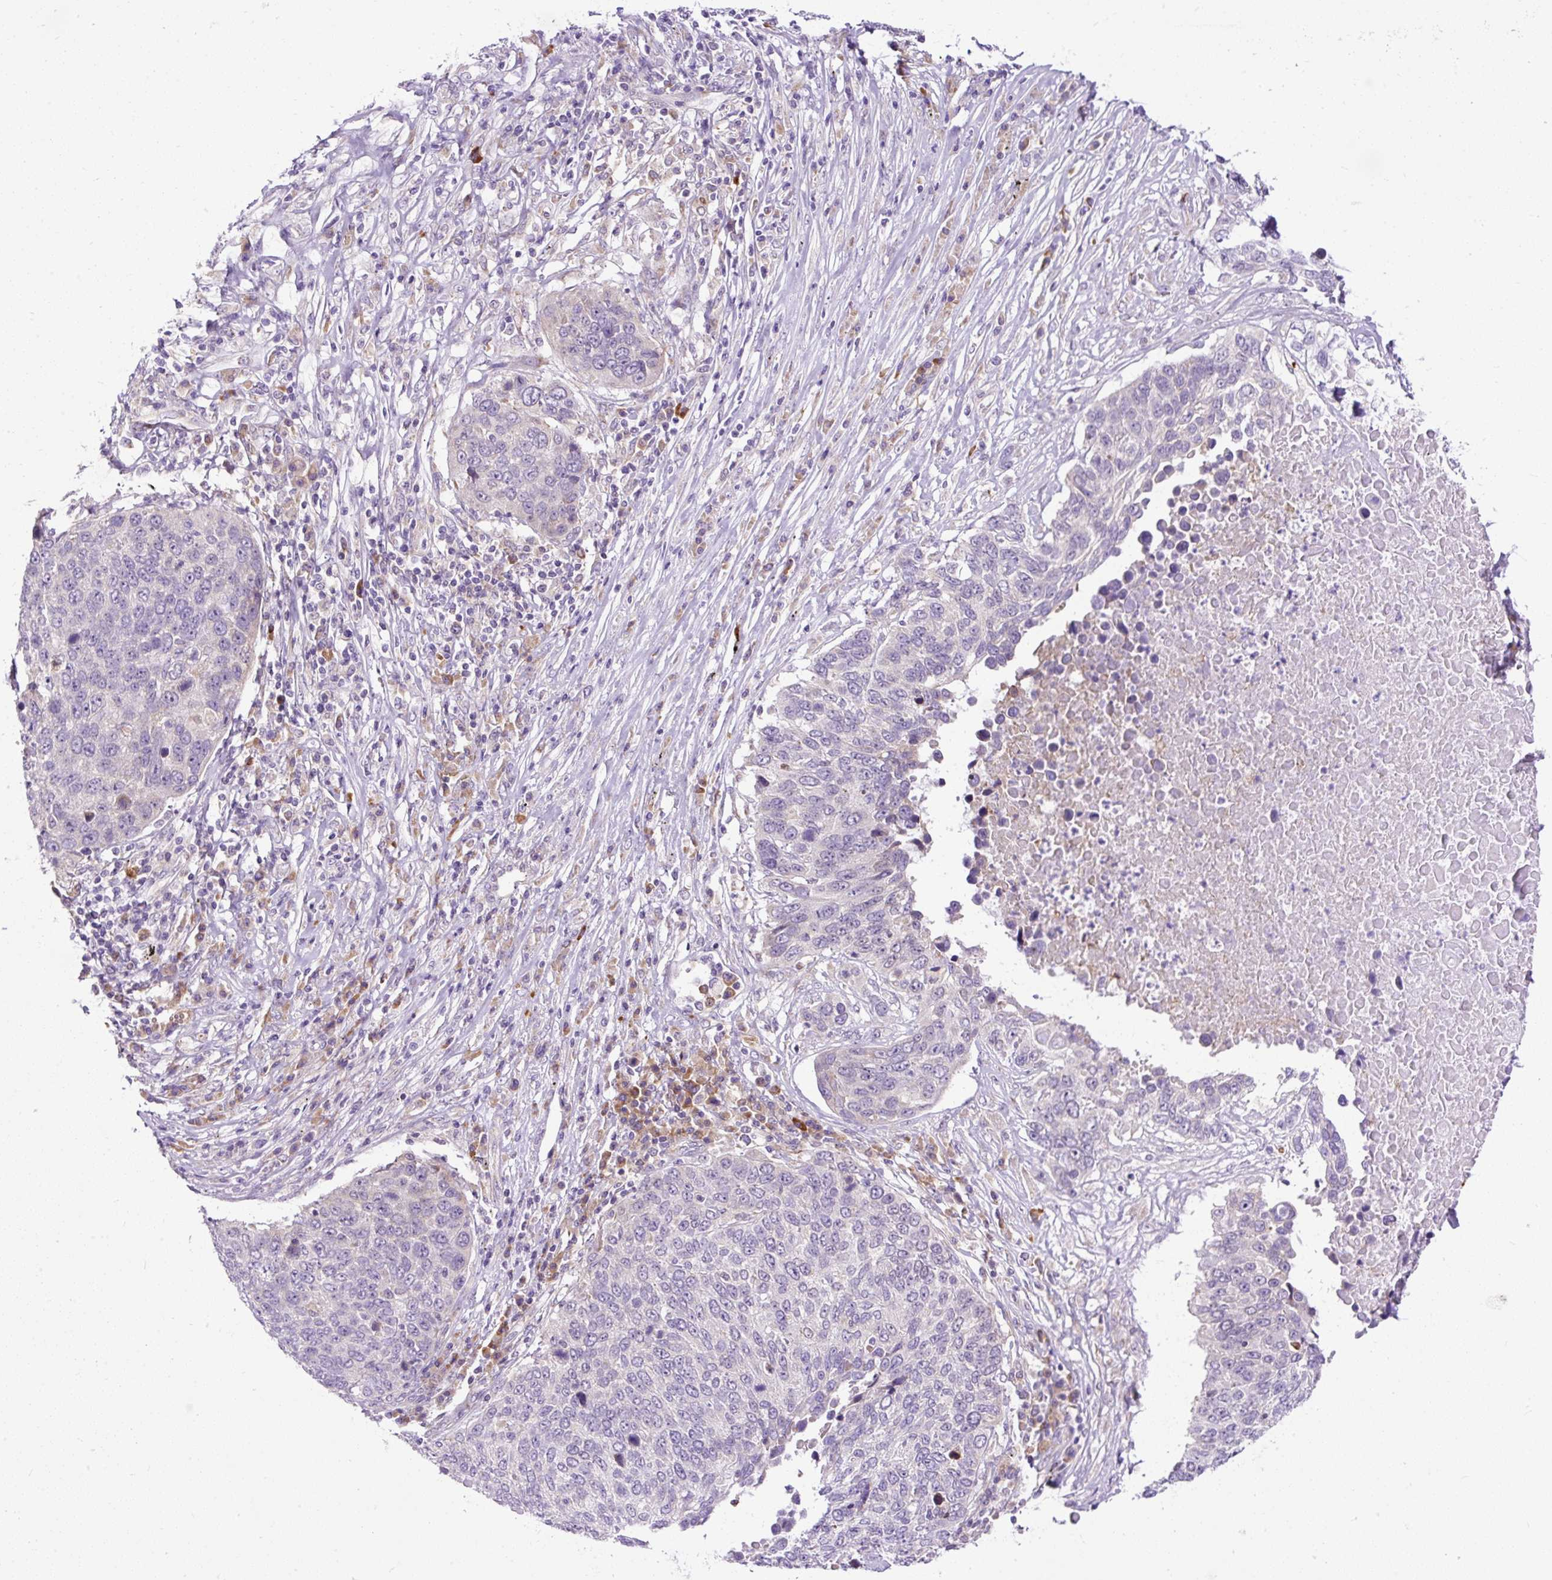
{"staining": {"intensity": "negative", "quantity": "none", "location": "none"}, "tissue": "lung cancer", "cell_type": "Tumor cells", "image_type": "cancer", "snomed": [{"axis": "morphology", "description": "Squamous cell carcinoma, NOS"}, {"axis": "topography", "description": "Lung"}], "caption": "A photomicrograph of human lung squamous cell carcinoma is negative for staining in tumor cells. (DAB (3,3'-diaminobenzidine) IHC with hematoxylin counter stain).", "gene": "FMC1", "patient": {"sex": "male", "age": 66}}